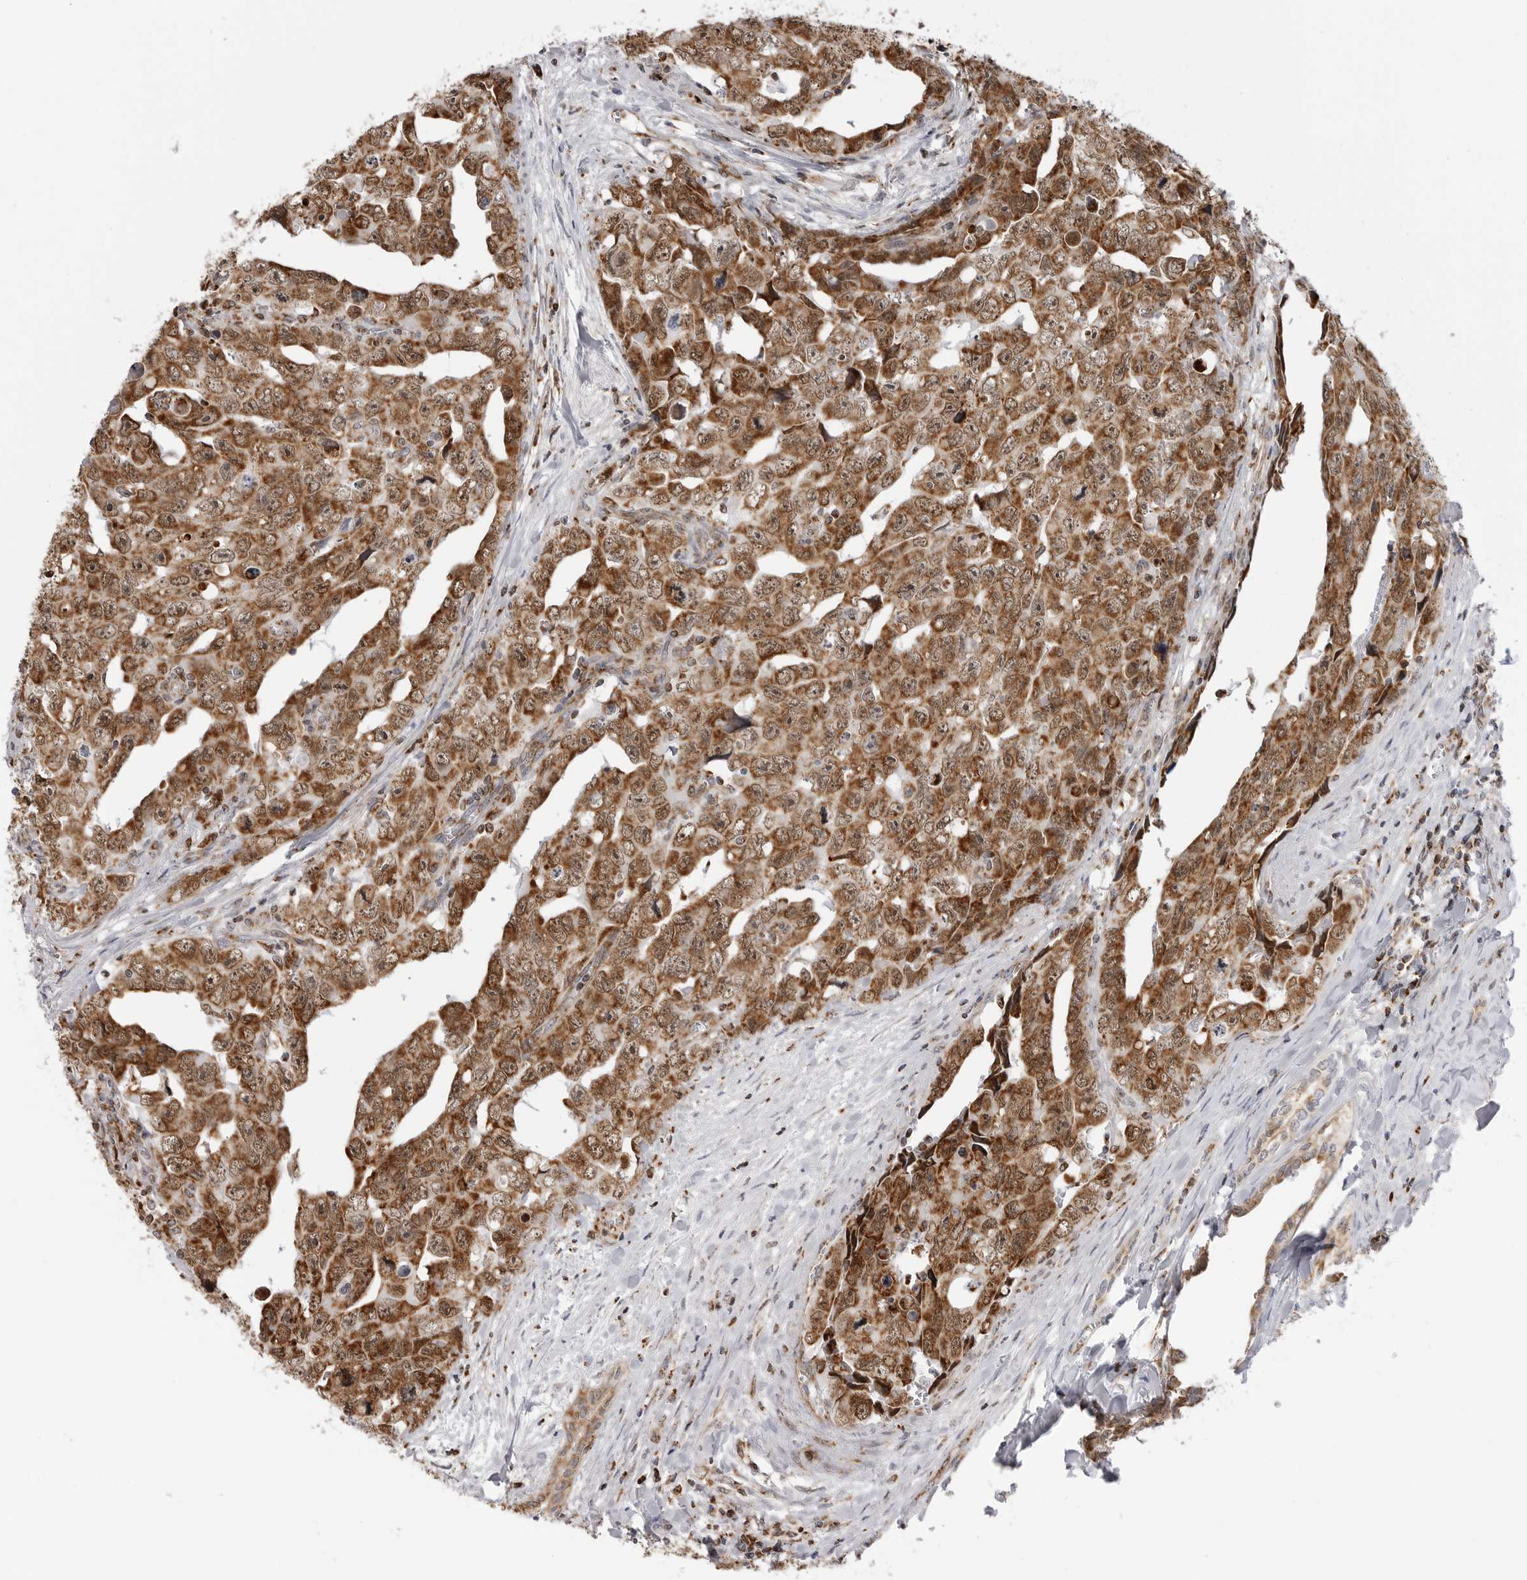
{"staining": {"intensity": "strong", "quantity": ">75%", "location": "cytoplasmic/membranous,nuclear"}, "tissue": "testis cancer", "cell_type": "Tumor cells", "image_type": "cancer", "snomed": [{"axis": "morphology", "description": "Carcinoma, Embryonal, NOS"}, {"axis": "topography", "description": "Testis"}], "caption": "Protein expression analysis of human testis cancer (embryonal carcinoma) reveals strong cytoplasmic/membranous and nuclear staining in about >75% of tumor cells. Nuclei are stained in blue.", "gene": "COX5A", "patient": {"sex": "male", "age": 28}}